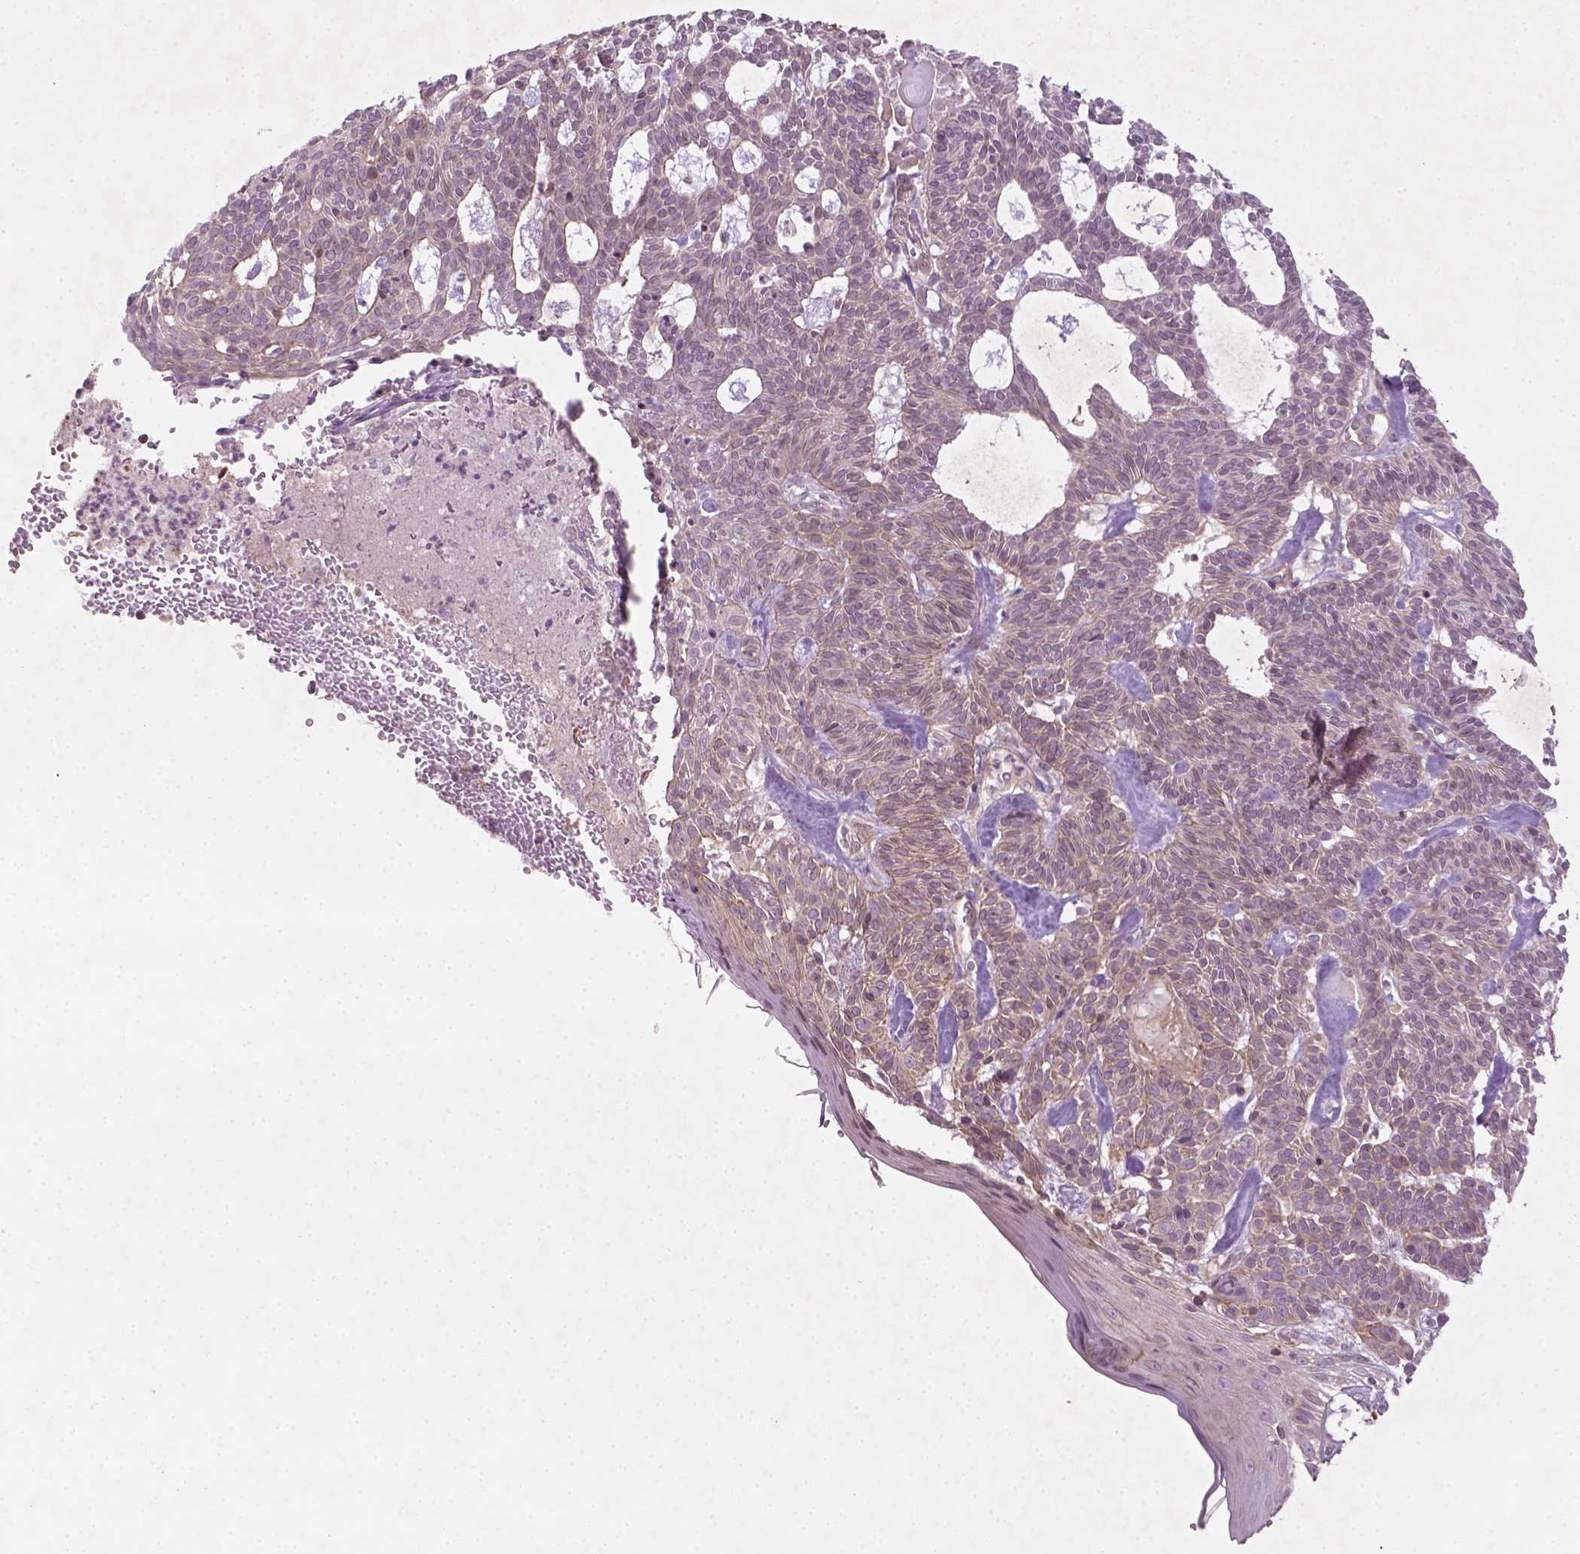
{"staining": {"intensity": "weak", "quantity": "<25%", "location": "cytoplasmic/membranous"}, "tissue": "skin cancer", "cell_type": "Tumor cells", "image_type": "cancer", "snomed": [{"axis": "morphology", "description": "Basal cell carcinoma"}, {"axis": "topography", "description": "Skin"}], "caption": "This is an IHC photomicrograph of basal cell carcinoma (skin). There is no expression in tumor cells.", "gene": "TCHP", "patient": {"sex": "male", "age": 85}}